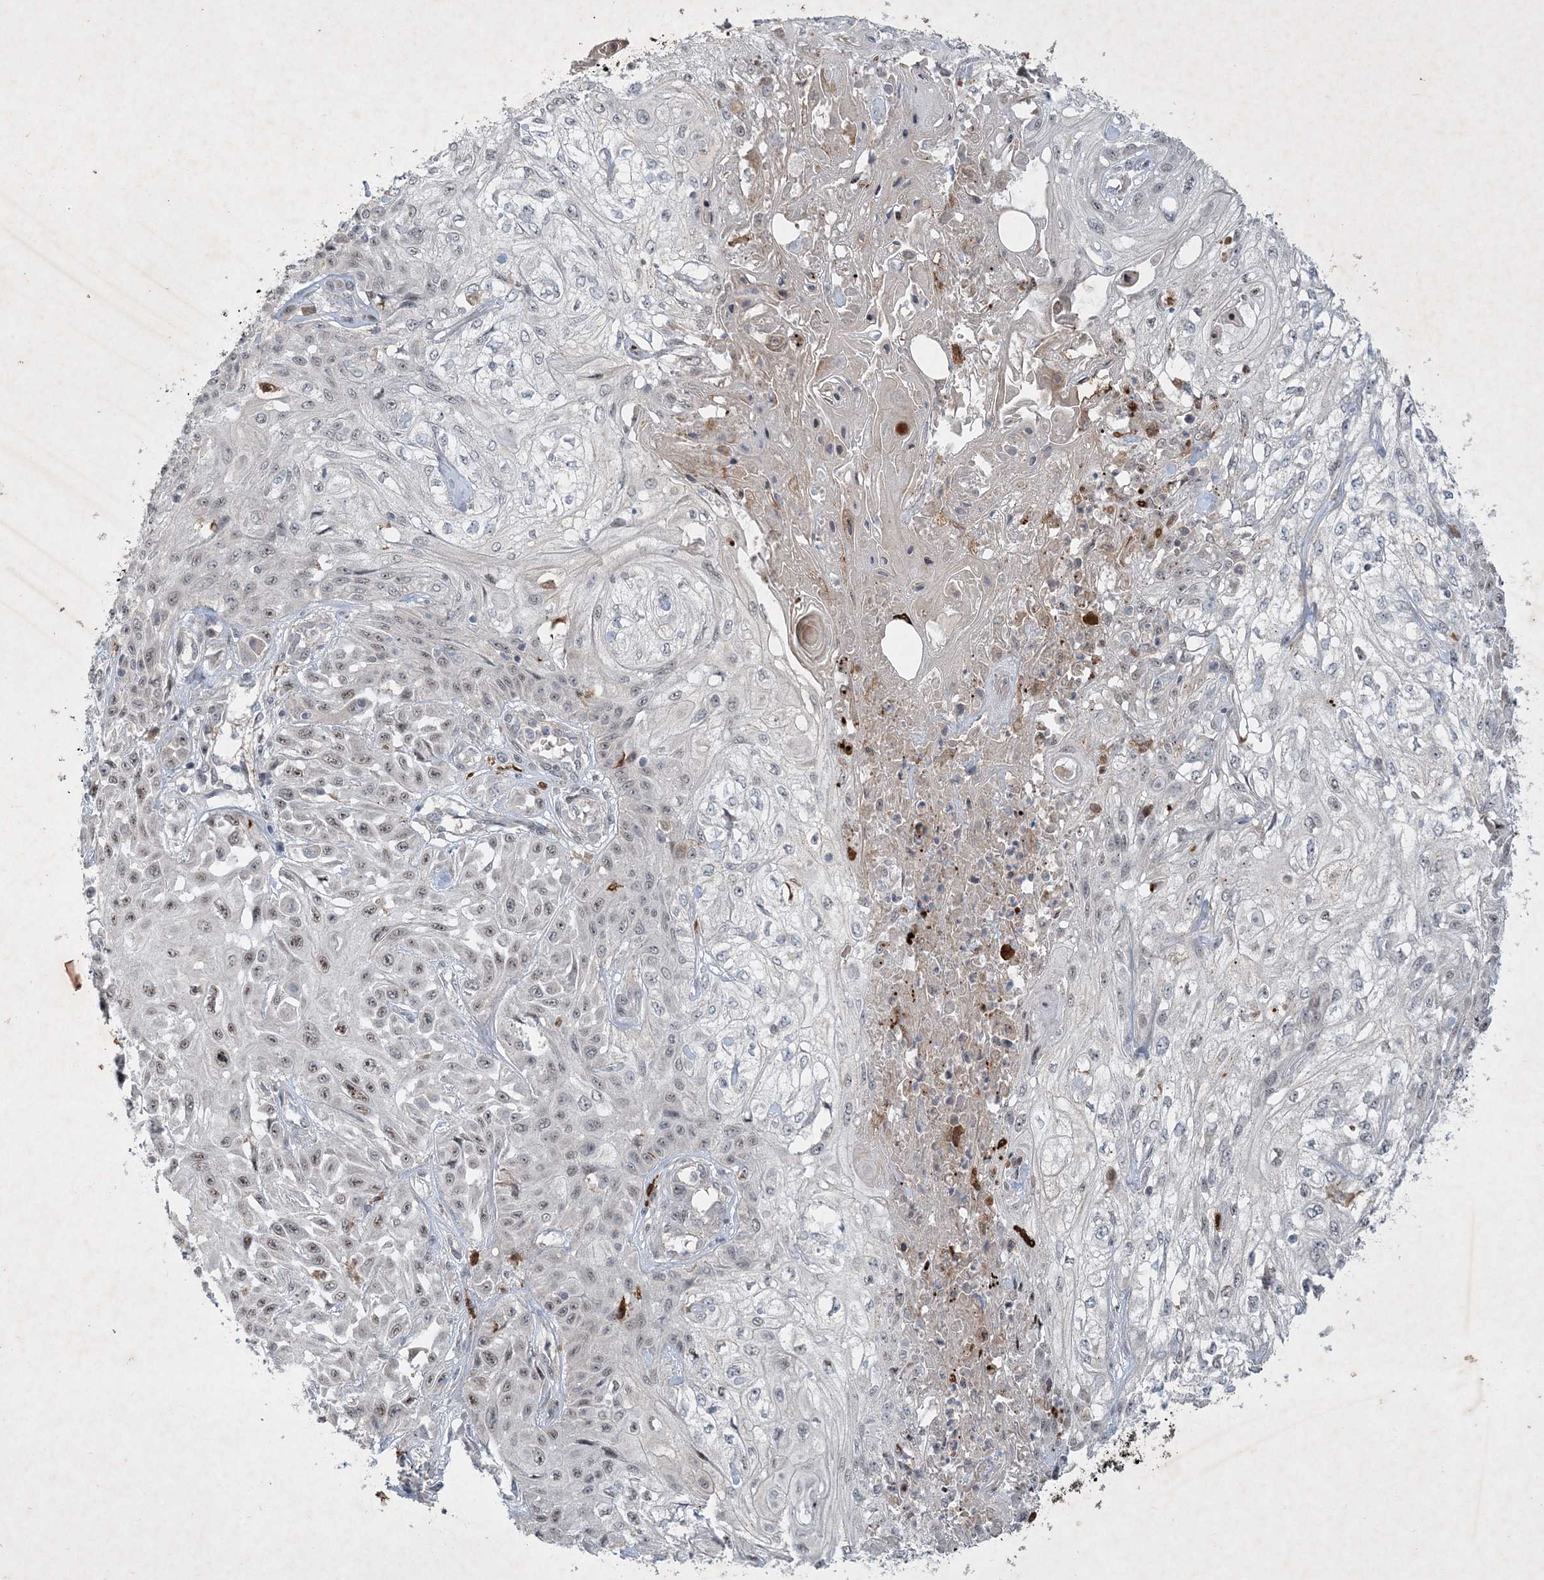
{"staining": {"intensity": "weak", "quantity": "<25%", "location": "nuclear"}, "tissue": "skin cancer", "cell_type": "Tumor cells", "image_type": "cancer", "snomed": [{"axis": "morphology", "description": "Squamous cell carcinoma, NOS"}, {"axis": "morphology", "description": "Squamous cell carcinoma, metastatic, NOS"}, {"axis": "topography", "description": "Skin"}, {"axis": "topography", "description": "Lymph node"}], "caption": "There is no significant staining in tumor cells of skin squamous cell carcinoma.", "gene": "THG1L", "patient": {"sex": "male", "age": 75}}